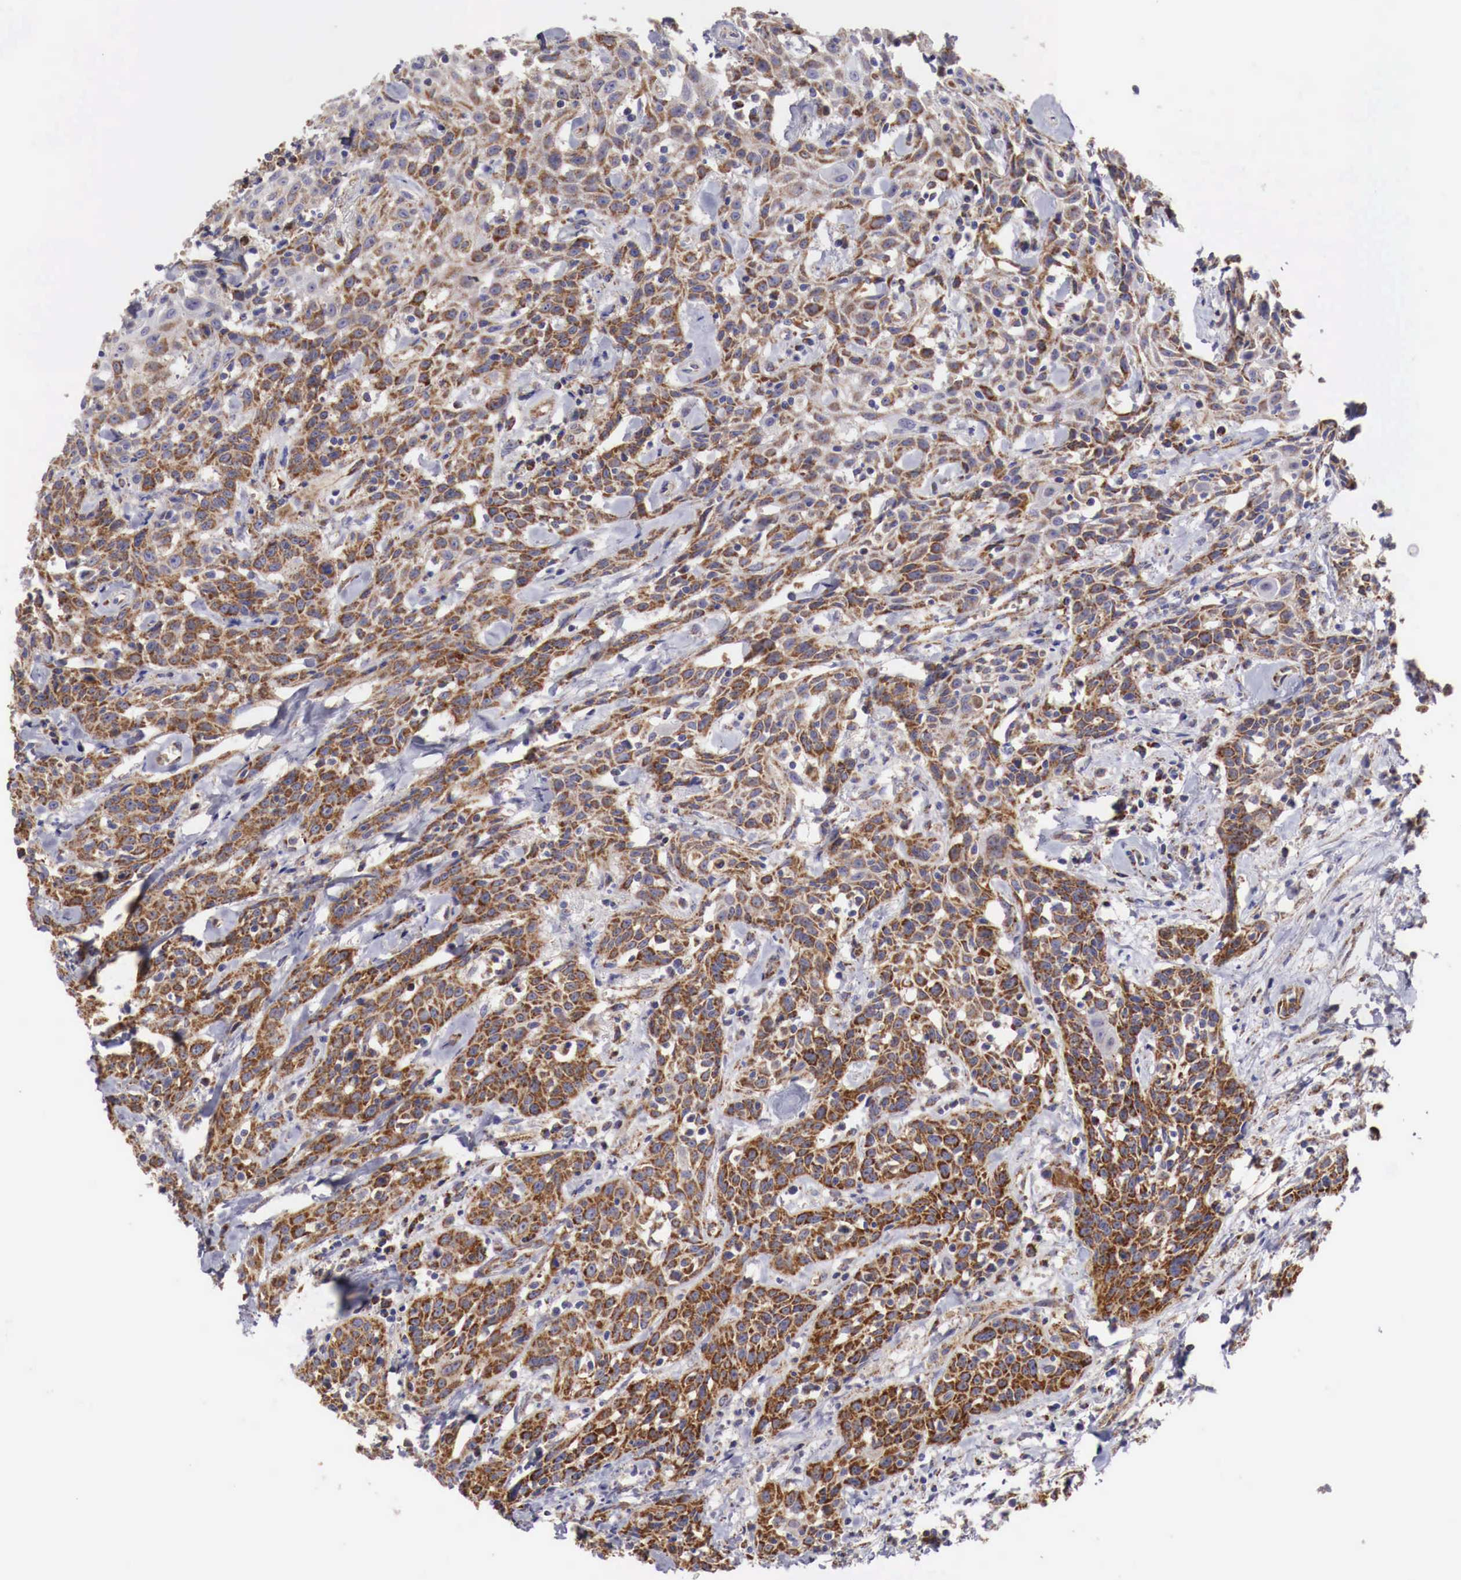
{"staining": {"intensity": "strong", "quantity": ">75%", "location": "cytoplasmic/membranous"}, "tissue": "head and neck cancer", "cell_type": "Tumor cells", "image_type": "cancer", "snomed": [{"axis": "morphology", "description": "Squamous cell carcinoma, NOS"}, {"axis": "topography", "description": "Oral tissue"}, {"axis": "topography", "description": "Head-Neck"}], "caption": "High-power microscopy captured an immunohistochemistry (IHC) photomicrograph of head and neck squamous cell carcinoma, revealing strong cytoplasmic/membranous staining in about >75% of tumor cells.", "gene": "XPNPEP3", "patient": {"sex": "female", "age": 82}}